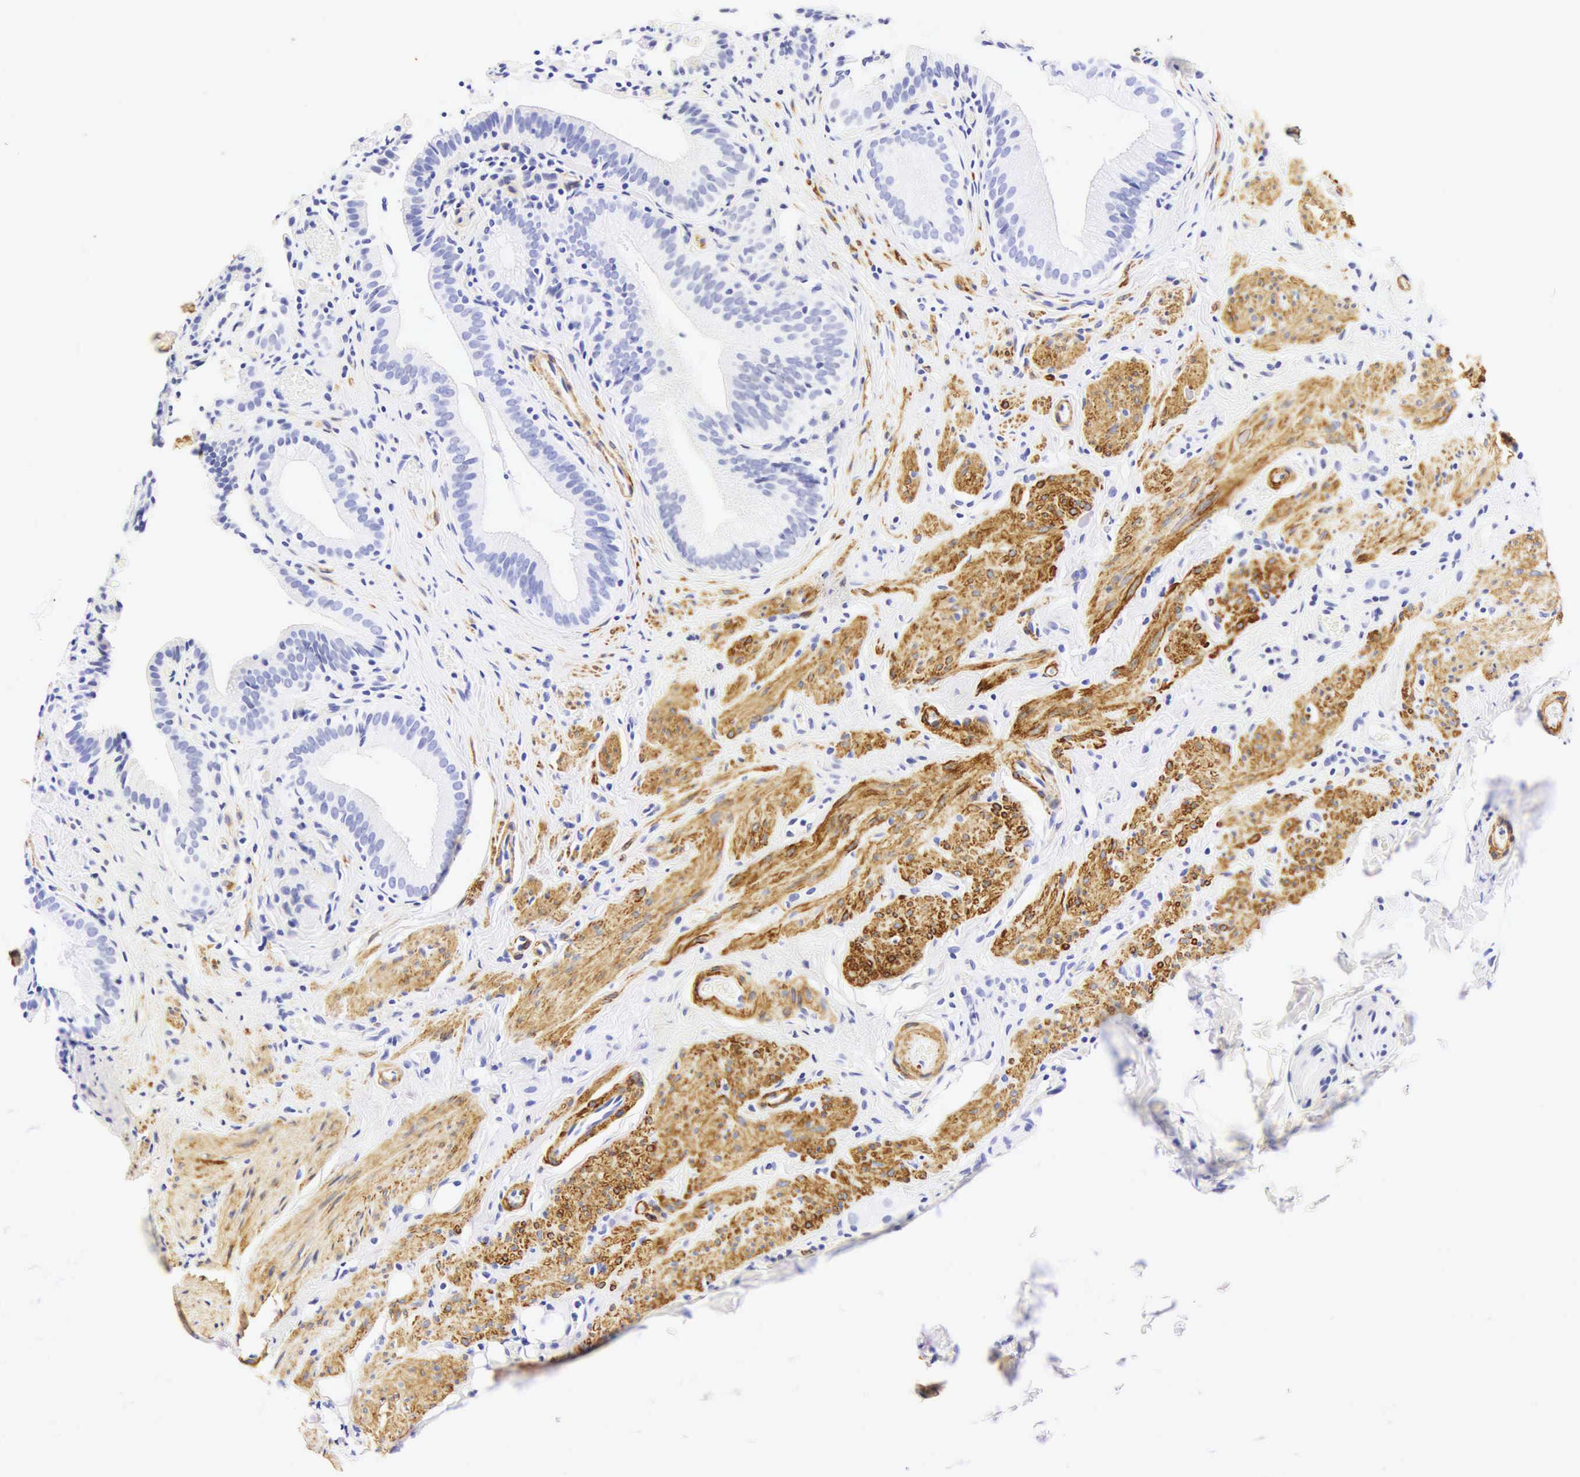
{"staining": {"intensity": "negative", "quantity": "none", "location": "none"}, "tissue": "gallbladder", "cell_type": "Glandular cells", "image_type": "normal", "snomed": [{"axis": "morphology", "description": "Normal tissue, NOS"}, {"axis": "topography", "description": "Gallbladder"}], "caption": "Protein analysis of normal gallbladder demonstrates no significant positivity in glandular cells.", "gene": "CALD1", "patient": {"sex": "female", "age": 44}}